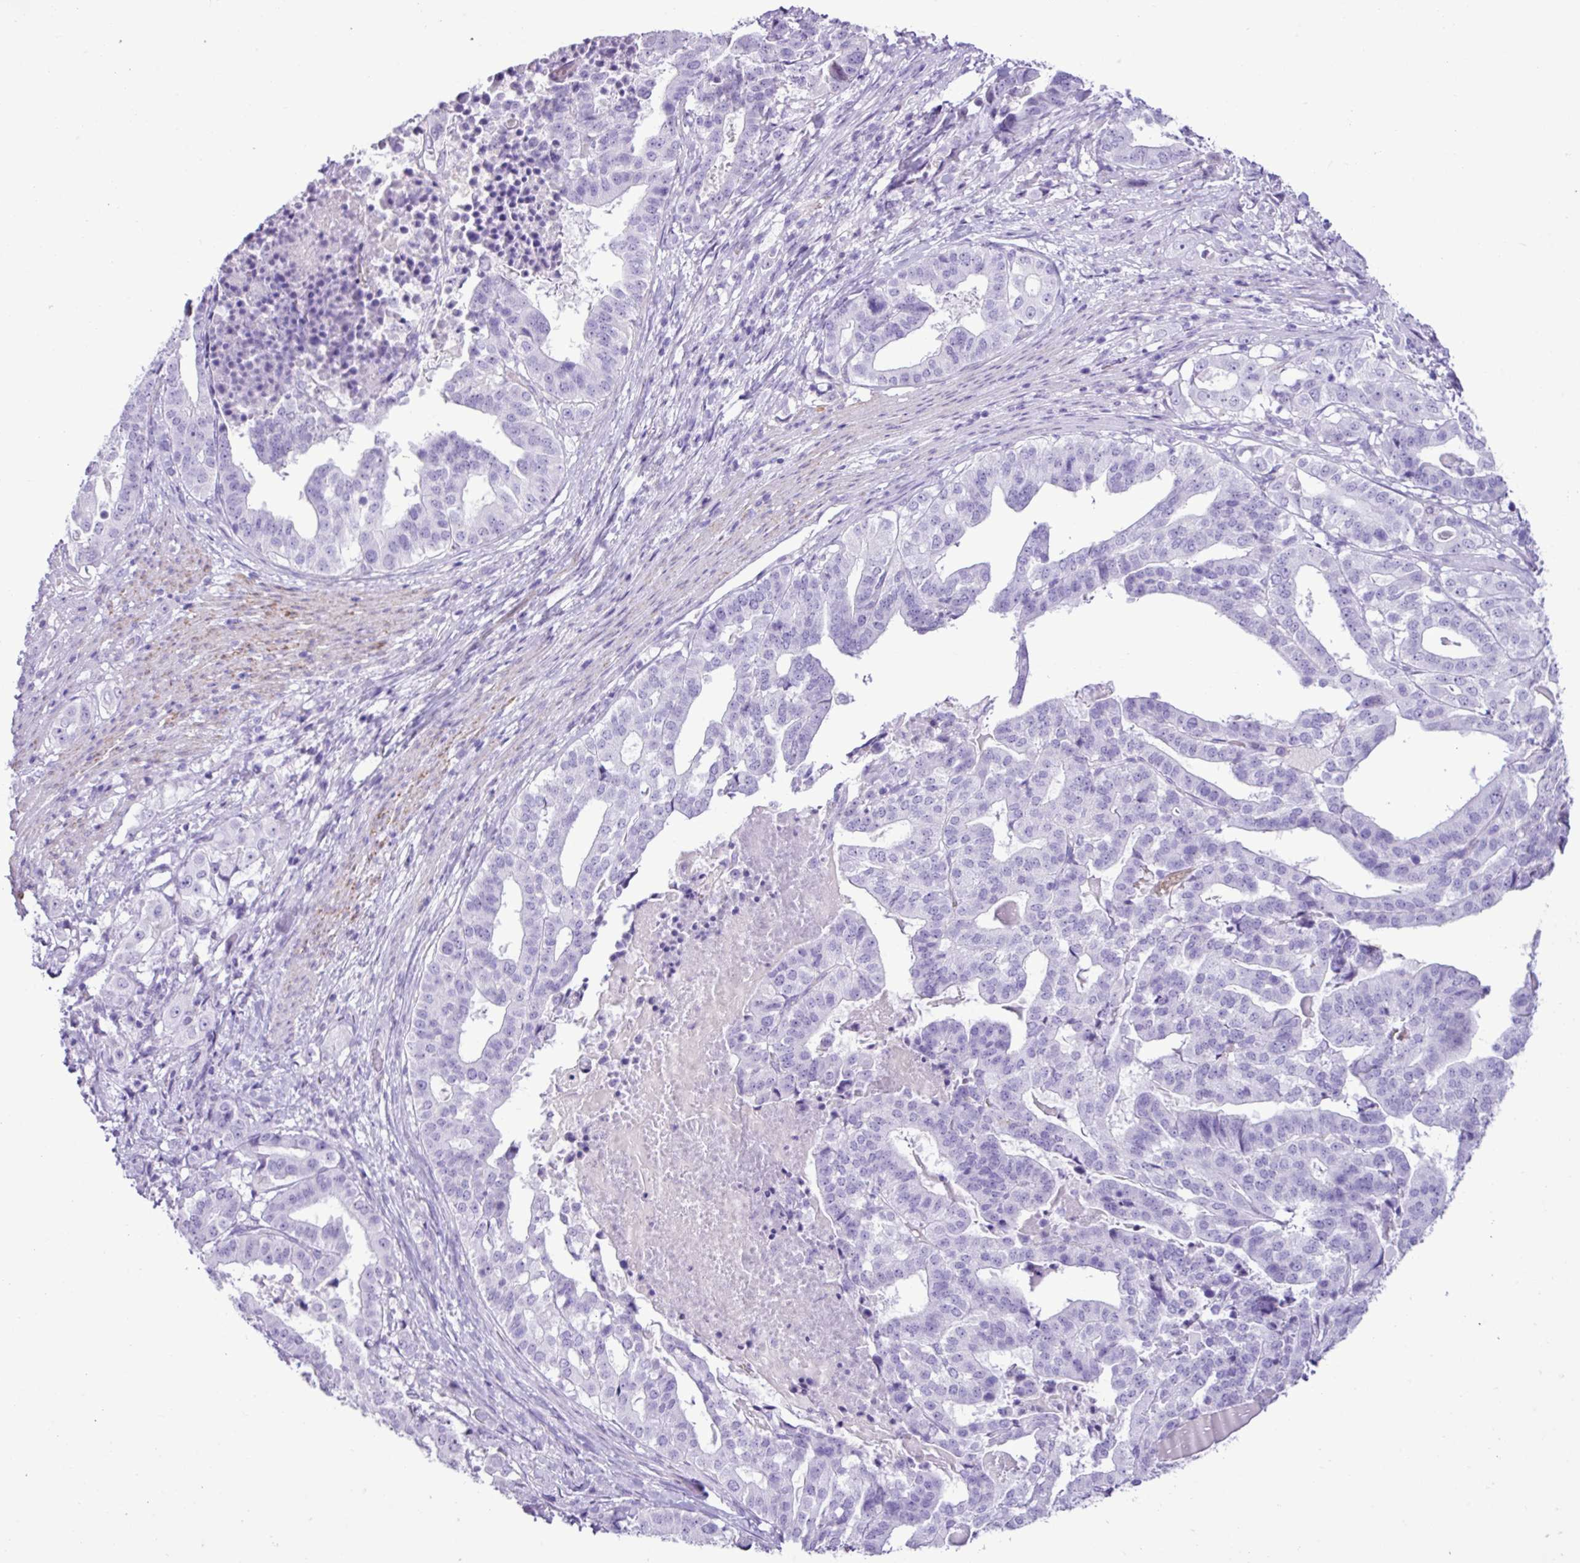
{"staining": {"intensity": "negative", "quantity": "none", "location": "none"}, "tissue": "stomach cancer", "cell_type": "Tumor cells", "image_type": "cancer", "snomed": [{"axis": "morphology", "description": "Adenocarcinoma, NOS"}, {"axis": "topography", "description": "Stomach"}], "caption": "This is an immunohistochemistry micrograph of human stomach adenocarcinoma. There is no positivity in tumor cells.", "gene": "ZSCAN5A", "patient": {"sex": "male", "age": 48}}